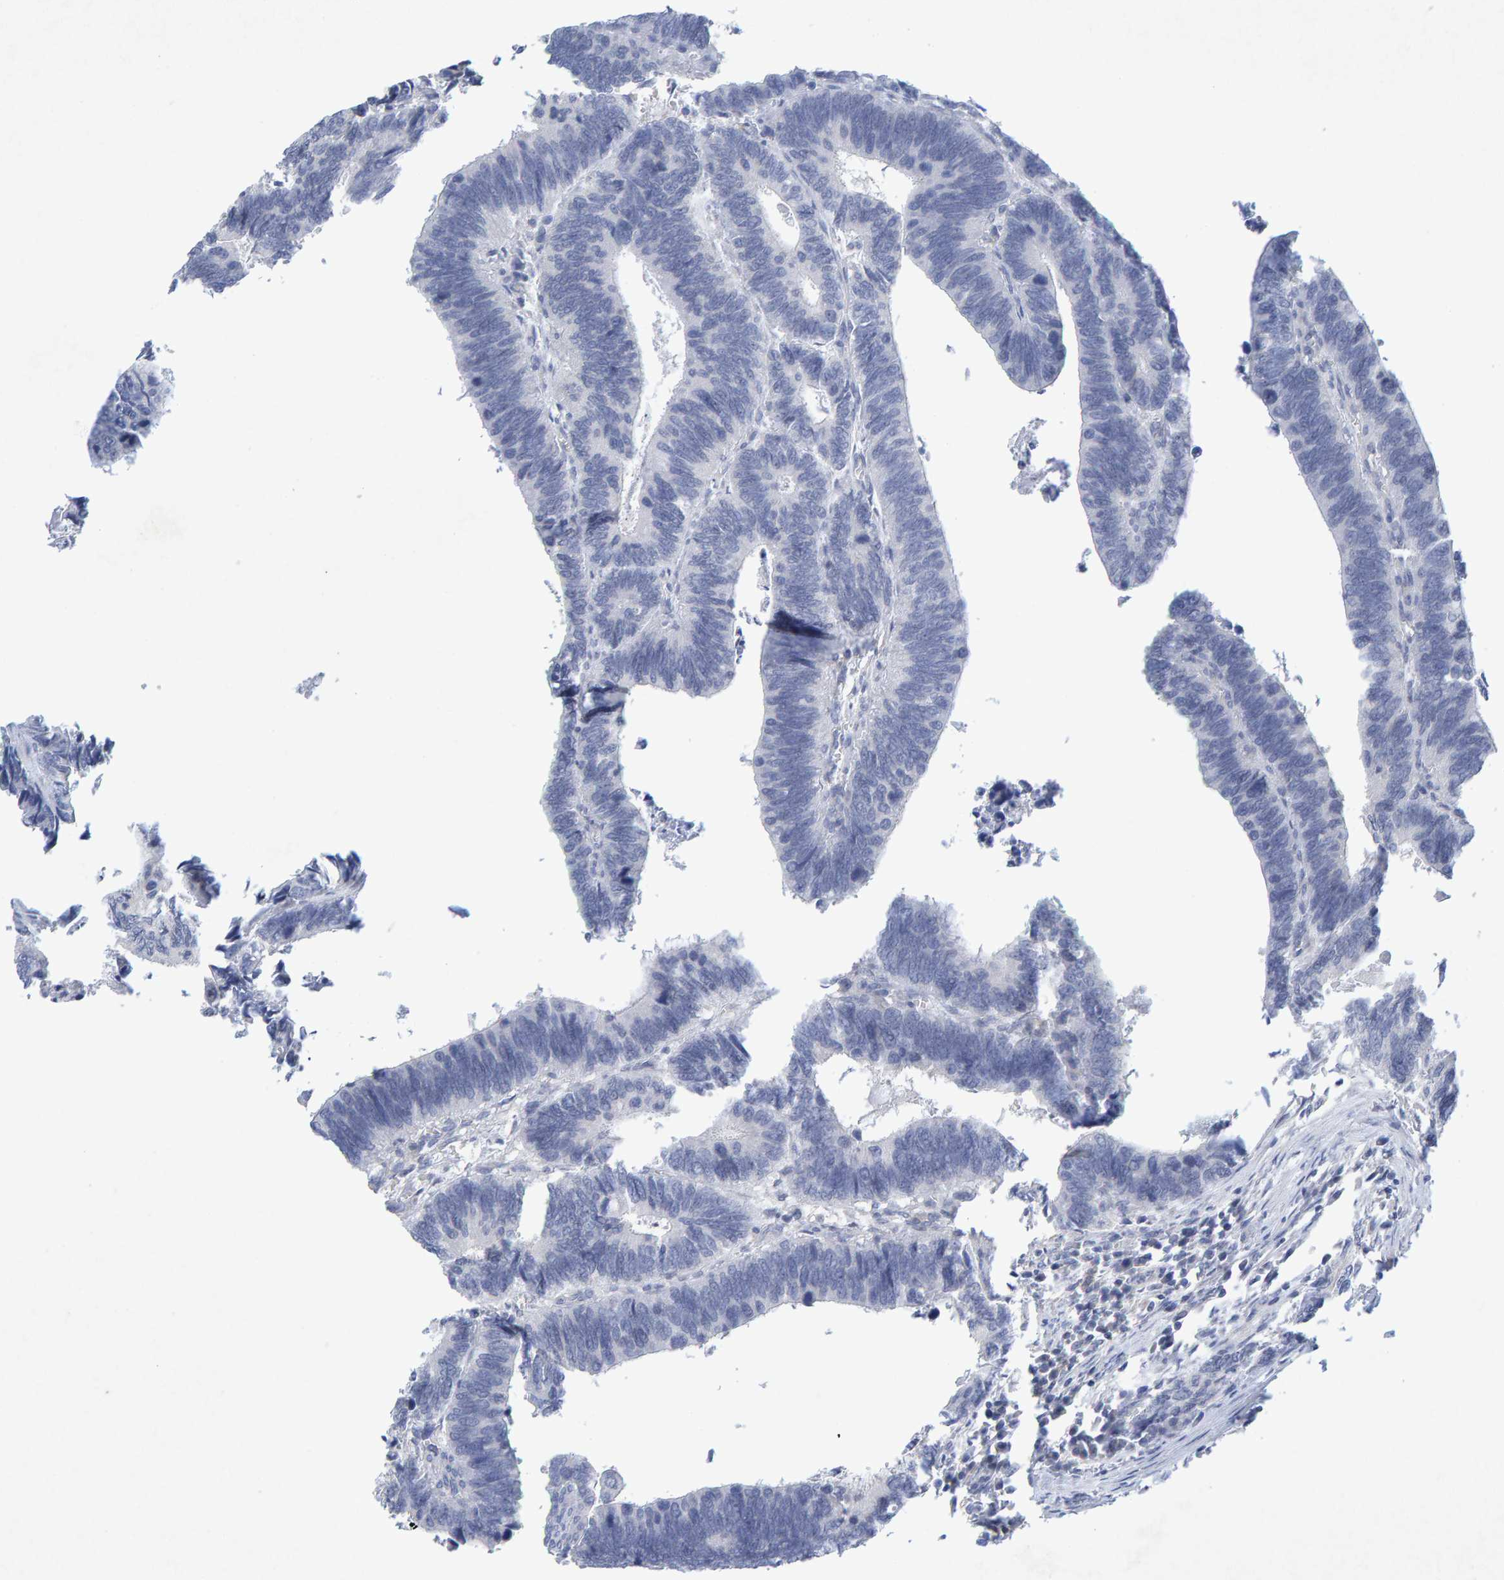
{"staining": {"intensity": "negative", "quantity": "none", "location": "none"}, "tissue": "colorectal cancer", "cell_type": "Tumor cells", "image_type": "cancer", "snomed": [{"axis": "morphology", "description": "Adenocarcinoma, NOS"}, {"axis": "topography", "description": "Colon"}], "caption": "Adenocarcinoma (colorectal) stained for a protein using immunohistochemistry shows no staining tumor cells.", "gene": "CDH2", "patient": {"sex": "male", "age": 72}}